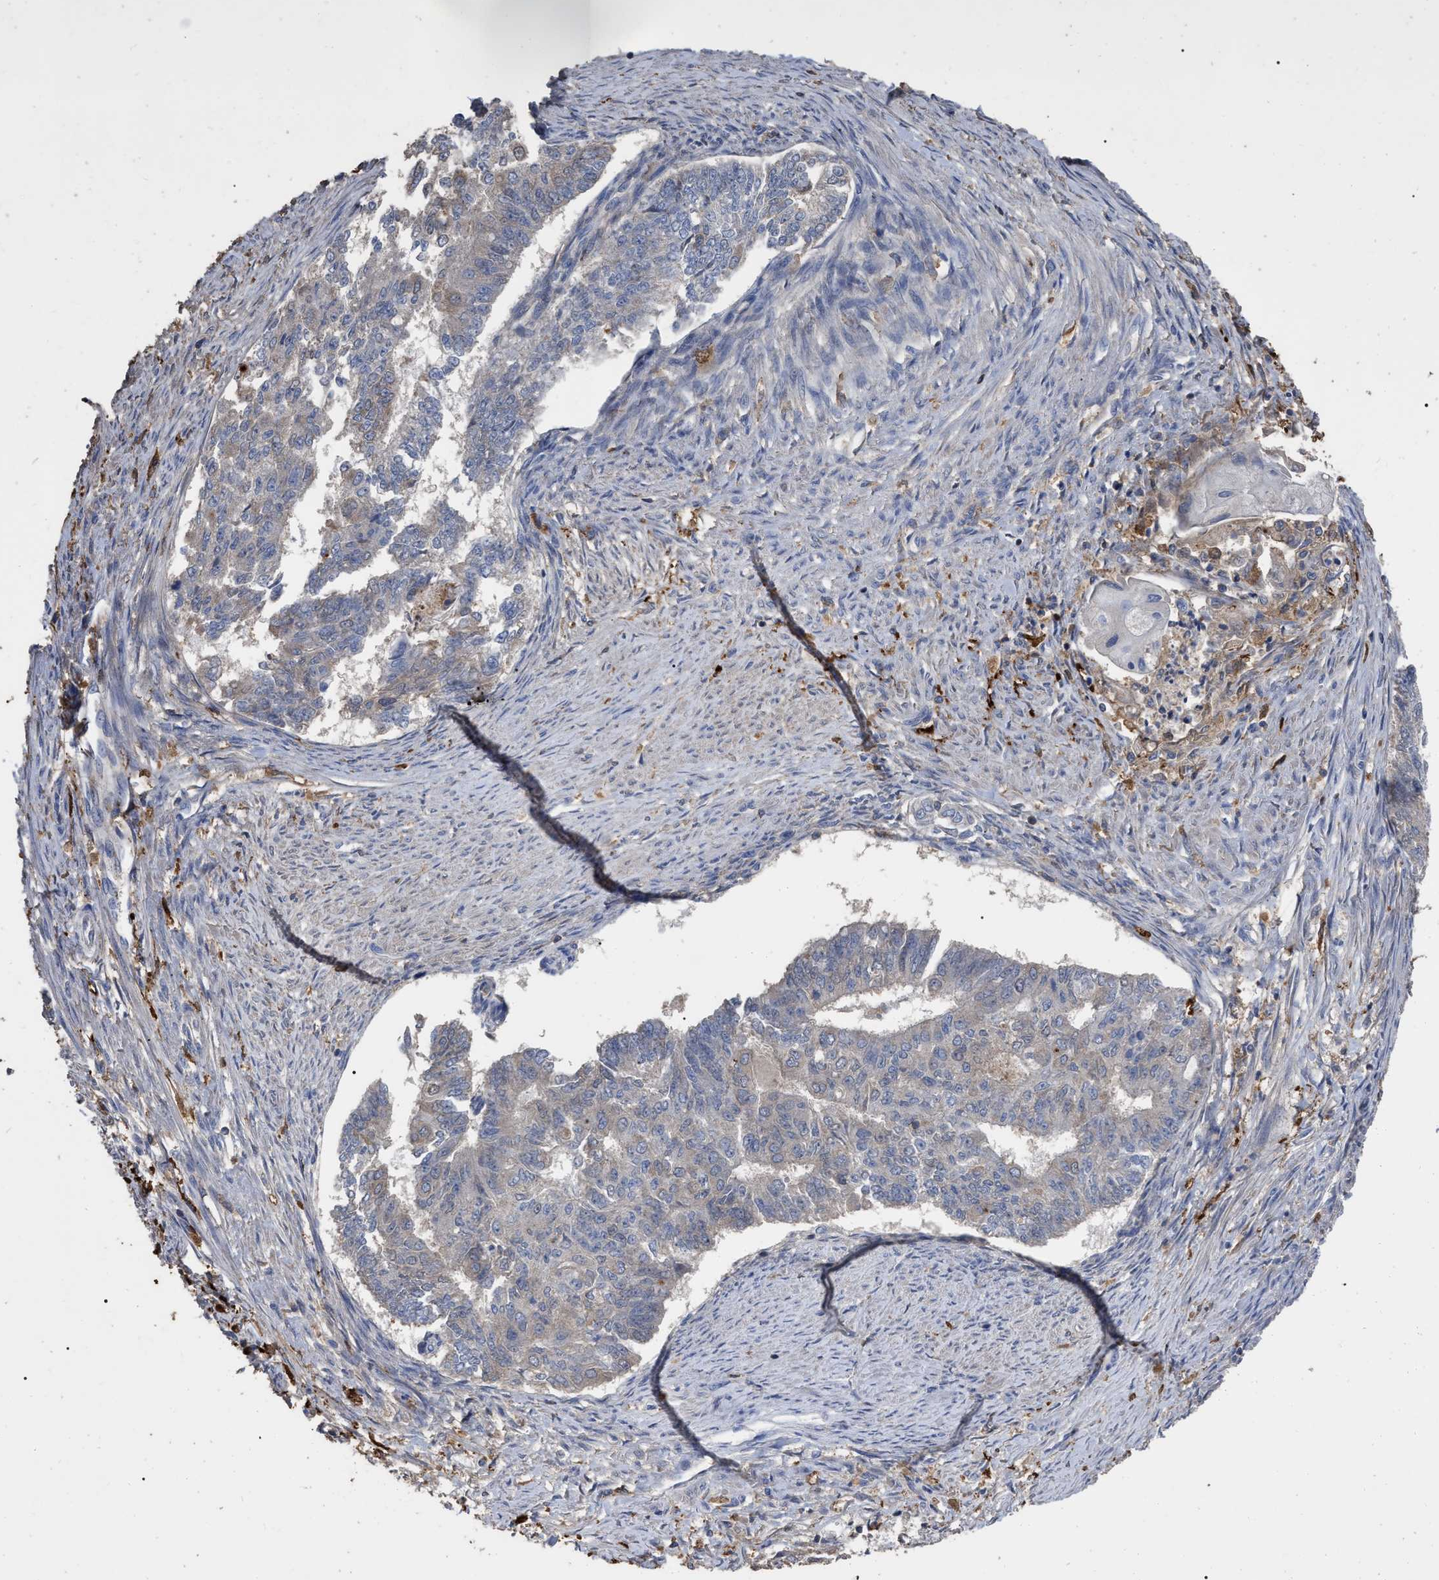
{"staining": {"intensity": "negative", "quantity": "none", "location": "none"}, "tissue": "endometrial cancer", "cell_type": "Tumor cells", "image_type": "cancer", "snomed": [{"axis": "morphology", "description": "Adenocarcinoma, NOS"}, {"axis": "topography", "description": "Endometrium"}], "caption": "Image shows no protein positivity in tumor cells of endometrial cancer (adenocarcinoma) tissue.", "gene": "GPR179", "patient": {"sex": "female", "age": 32}}